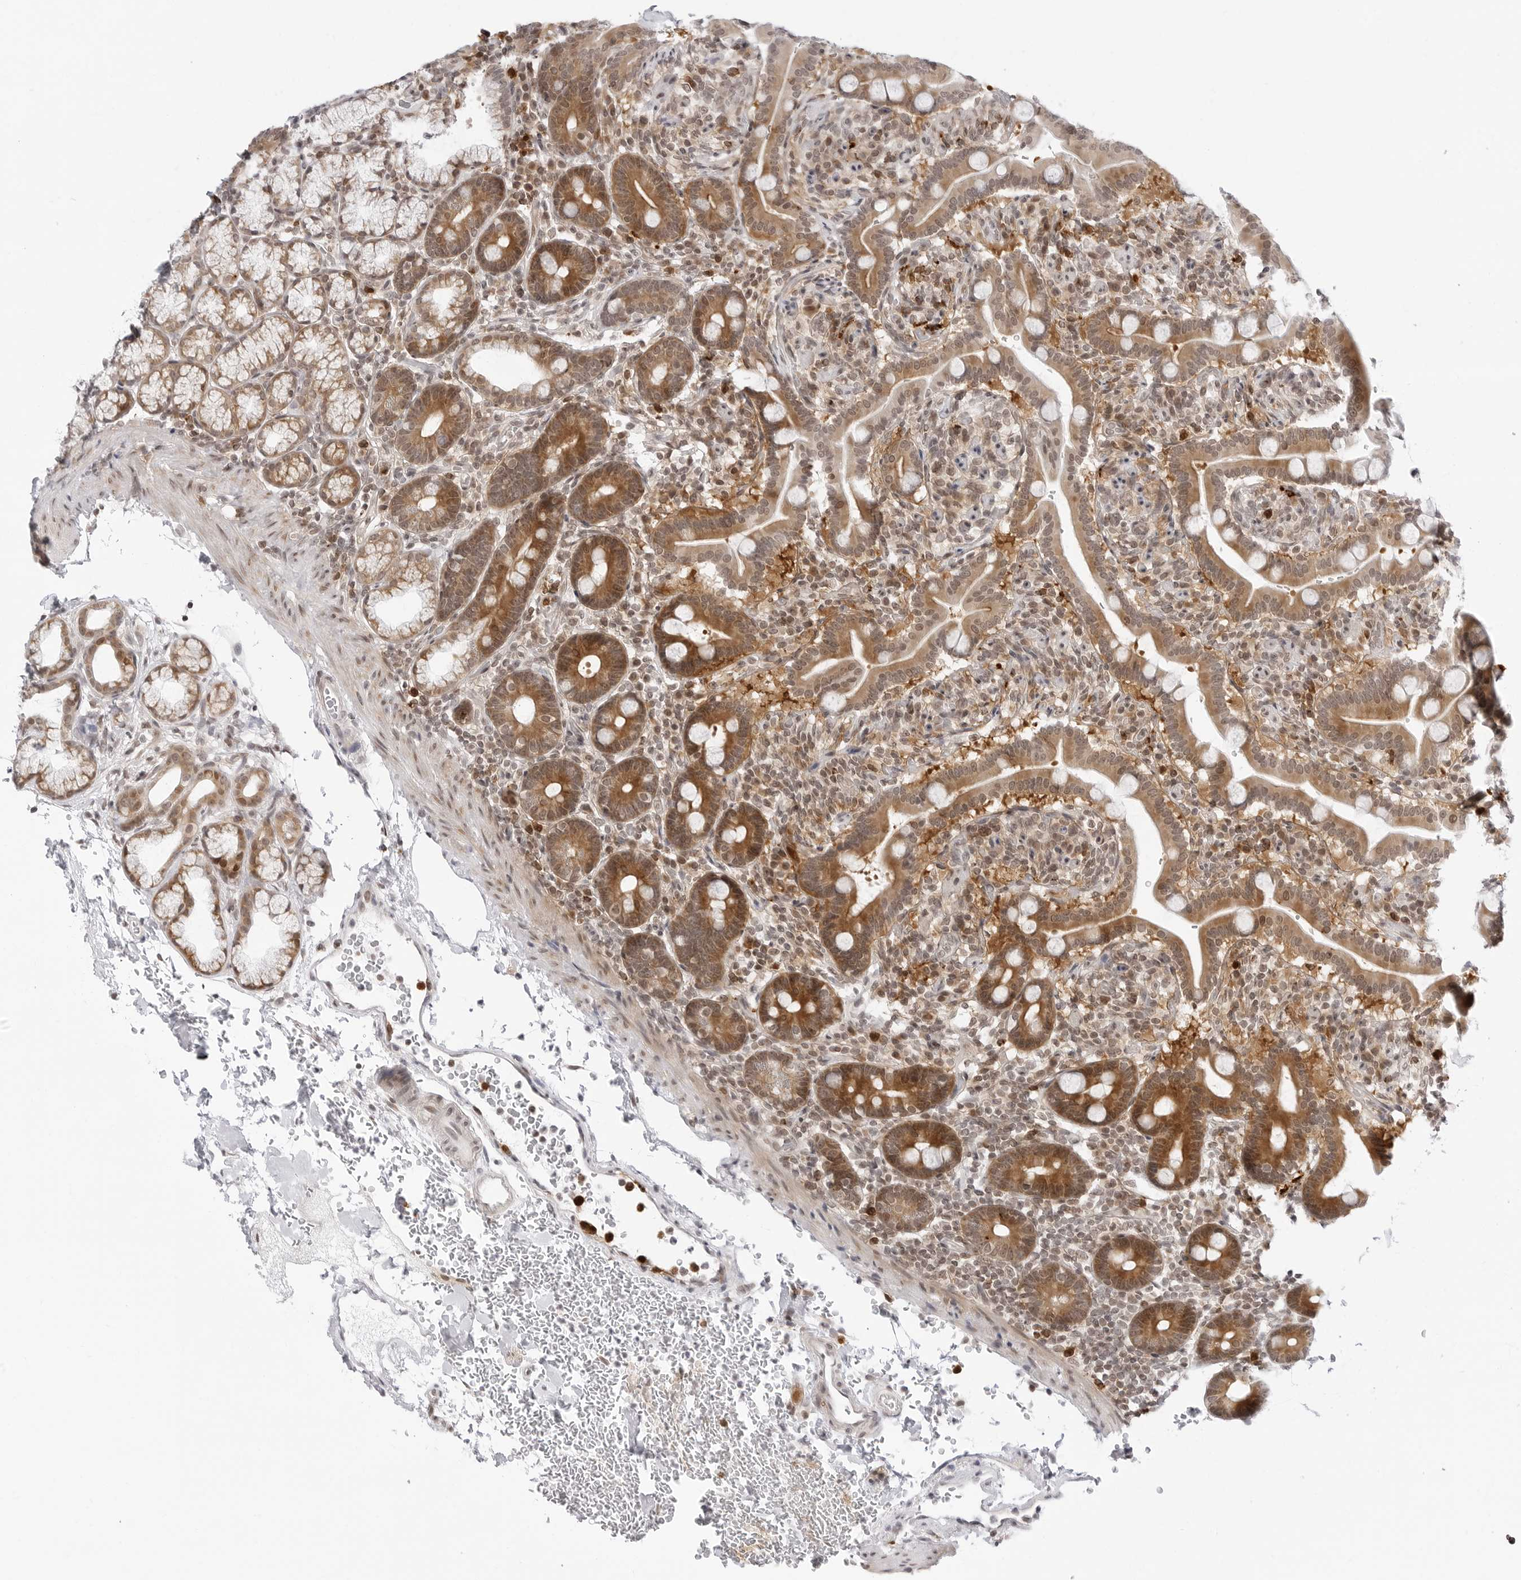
{"staining": {"intensity": "moderate", "quantity": "25%-75%", "location": "cytoplasmic/membranous,nuclear"}, "tissue": "duodenum", "cell_type": "Glandular cells", "image_type": "normal", "snomed": [{"axis": "morphology", "description": "Normal tissue, NOS"}, {"axis": "topography", "description": "Duodenum"}], "caption": "This histopathology image displays benign duodenum stained with IHC to label a protein in brown. The cytoplasmic/membranous,nuclear of glandular cells show moderate positivity for the protein. Nuclei are counter-stained blue.", "gene": "PPP2R5C", "patient": {"sex": "male", "age": 54}}